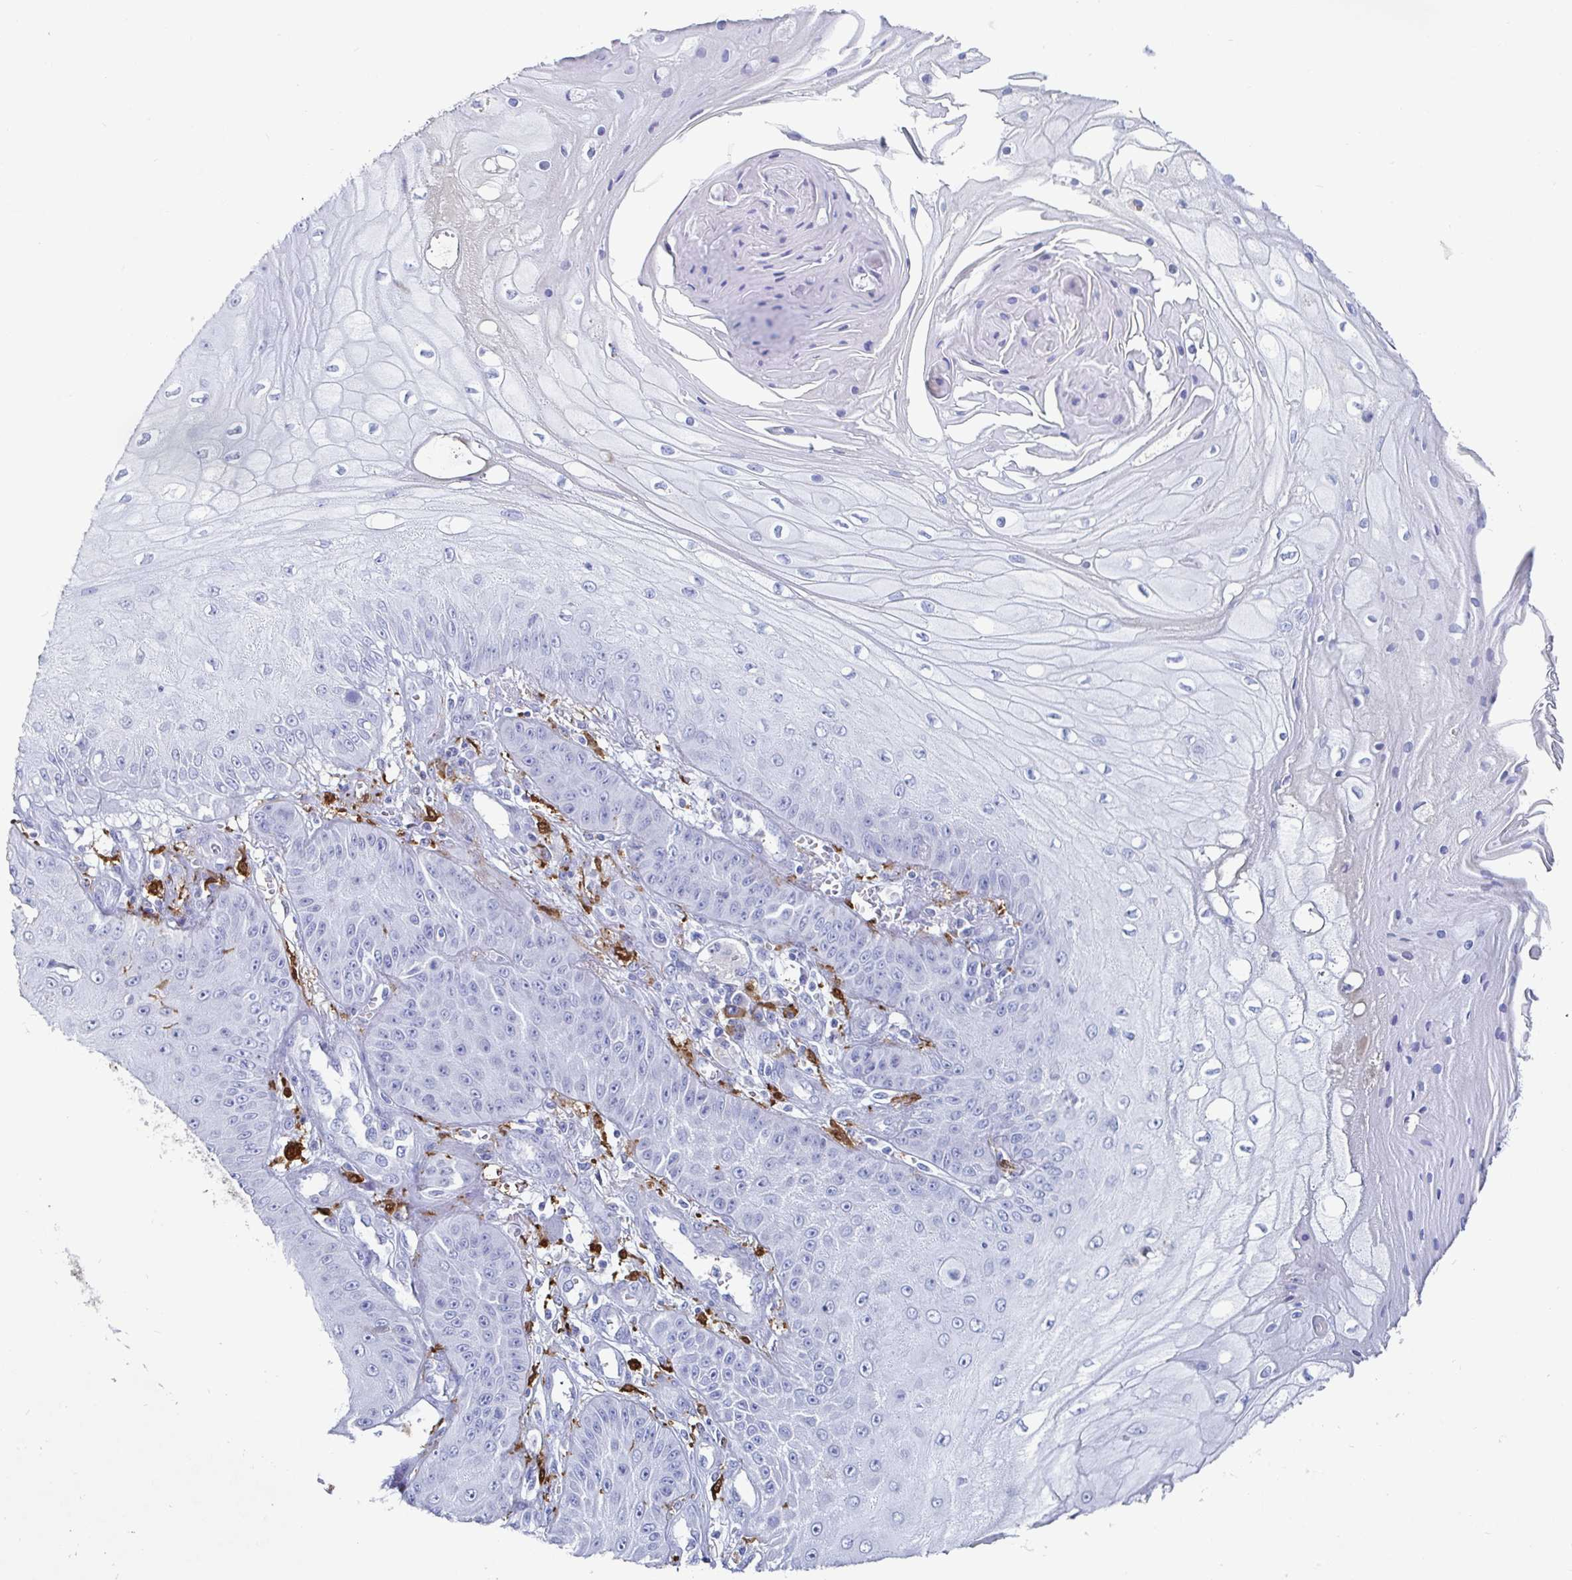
{"staining": {"intensity": "negative", "quantity": "none", "location": "none"}, "tissue": "skin cancer", "cell_type": "Tumor cells", "image_type": "cancer", "snomed": [{"axis": "morphology", "description": "Squamous cell carcinoma, NOS"}, {"axis": "topography", "description": "Skin"}], "caption": "High magnification brightfield microscopy of squamous cell carcinoma (skin) stained with DAB (3,3'-diaminobenzidine) (brown) and counterstained with hematoxylin (blue): tumor cells show no significant positivity.", "gene": "OR2A4", "patient": {"sex": "male", "age": 70}}